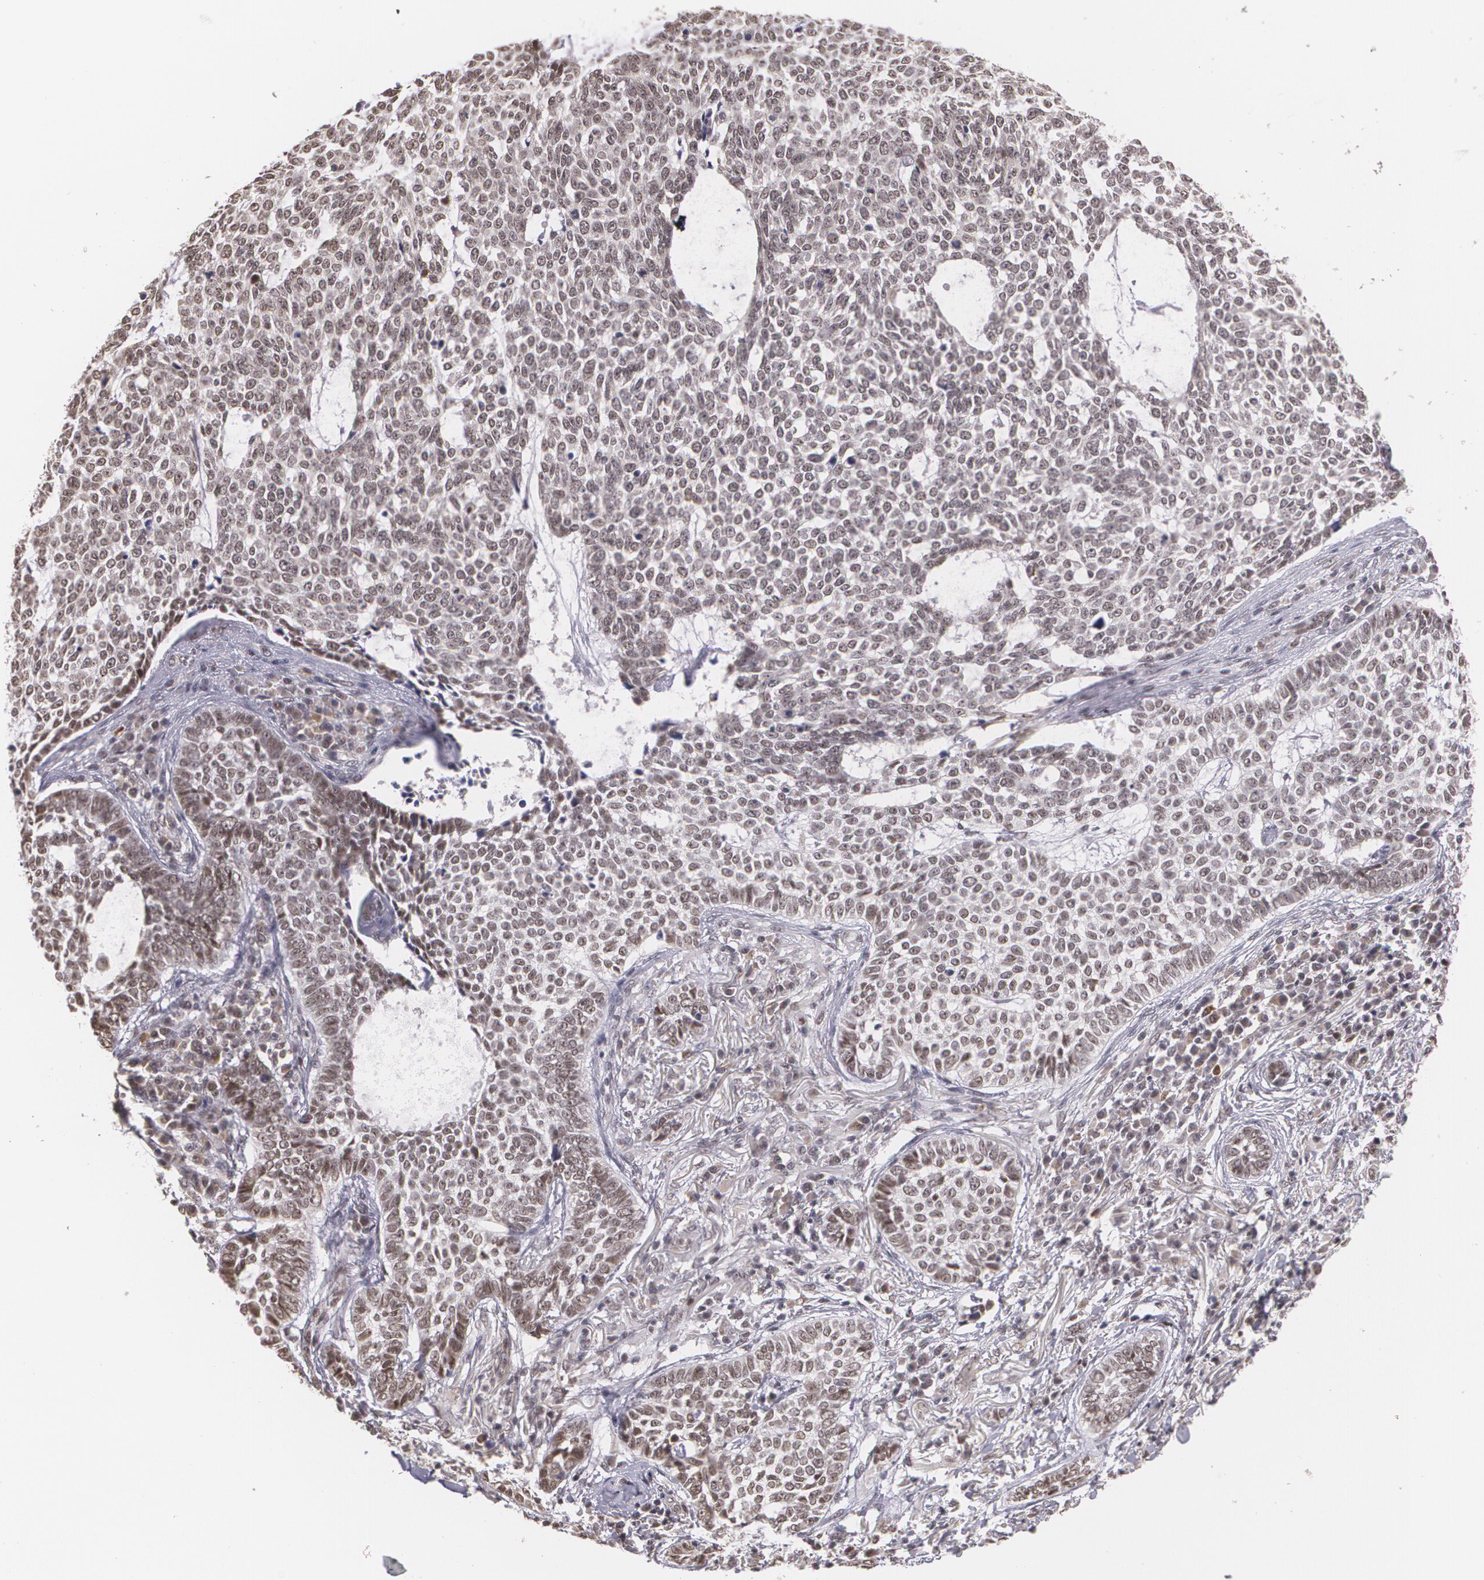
{"staining": {"intensity": "weak", "quantity": "25%-75%", "location": "nuclear"}, "tissue": "skin cancer", "cell_type": "Tumor cells", "image_type": "cancer", "snomed": [{"axis": "morphology", "description": "Basal cell carcinoma"}, {"axis": "topography", "description": "Skin"}], "caption": "IHC (DAB (3,3'-diaminobenzidine)) staining of skin cancer (basal cell carcinoma) exhibits weak nuclear protein expression in about 25%-75% of tumor cells.", "gene": "ALX1", "patient": {"sex": "female", "age": 89}}